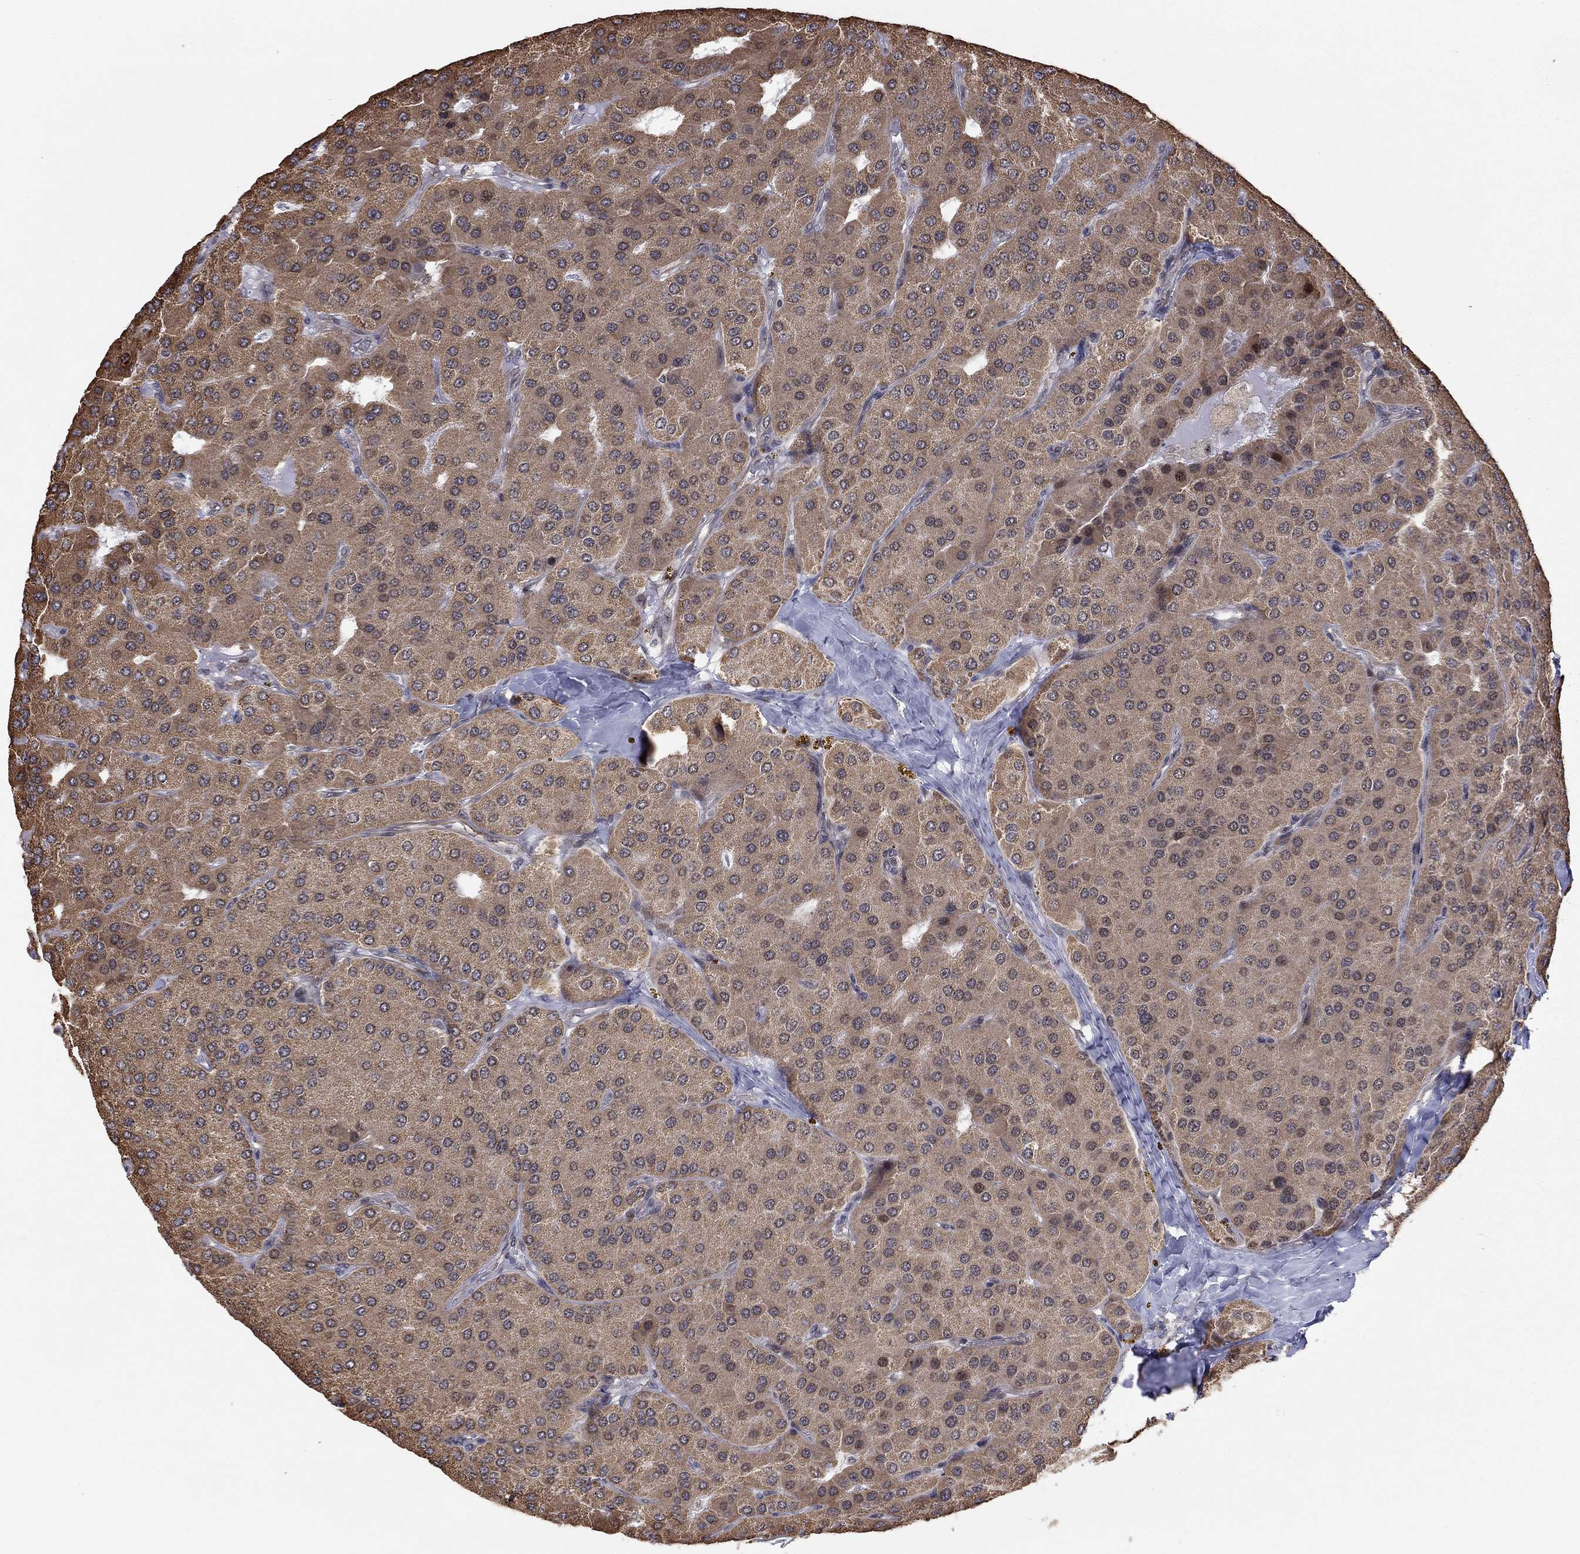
{"staining": {"intensity": "moderate", "quantity": ">75%", "location": "cytoplasmic/membranous"}, "tissue": "parathyroid gland", "cell_type": "Glandular cells", "image_type": "normal", "snomed": [{"axis": "morphology", "description": "Normal tissue, NOS"}, {"axis": "morphology", "description": "Adenoma, NOS"}, {"axis": "topography", "description": "Parathyroid gland"}], "caption": "Immunohistochemical staining of unremarkable human parathyroid gland demonstrates medium levels of moderate cytoplasmic/membranous staining in approximately >75% of glandular cells.", "gene": "TDP1", "patient": {"sex": "female", "age": 86}}